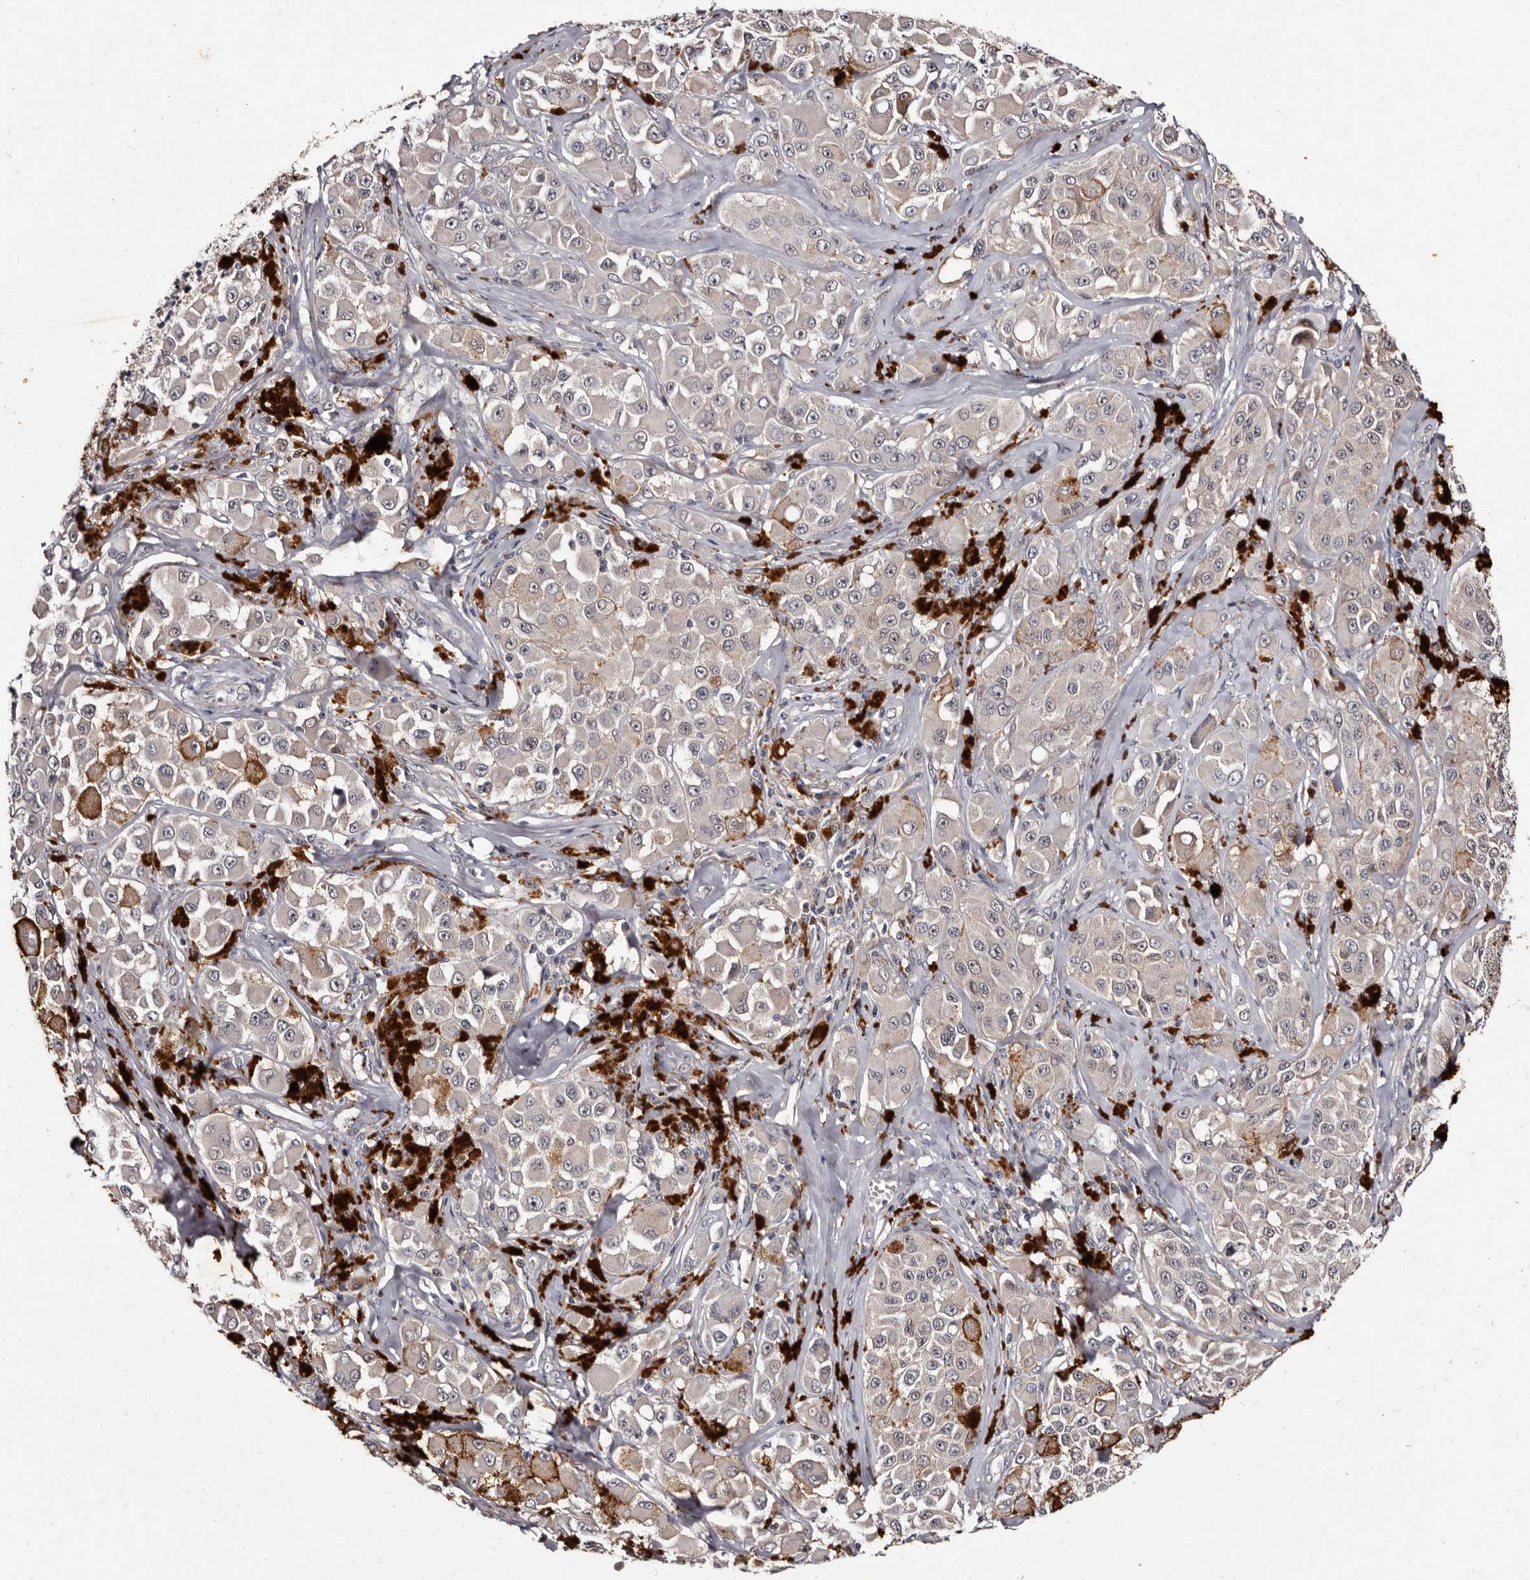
{"staining": {"intensity": "negative", "quantity": "none", "location": "none"}, "tissue": "melanoma", "cell_type": "Tumor cells", "image_type": "cancer", "snomed": [{"axis": "morphology", "description": "Malignant melanoma, NOS"}, {"axis": "topography", "description": "Skin"}], "caption": "This micrograph is of malignant melanoma stained with immunohistochemistry (IHC) to label a protein in brown with the nuclei are counter-stained blue. There is no expression in tumor cells.", "gene": "LANCL2", "patient": {"sex": "male", "age": 84}}